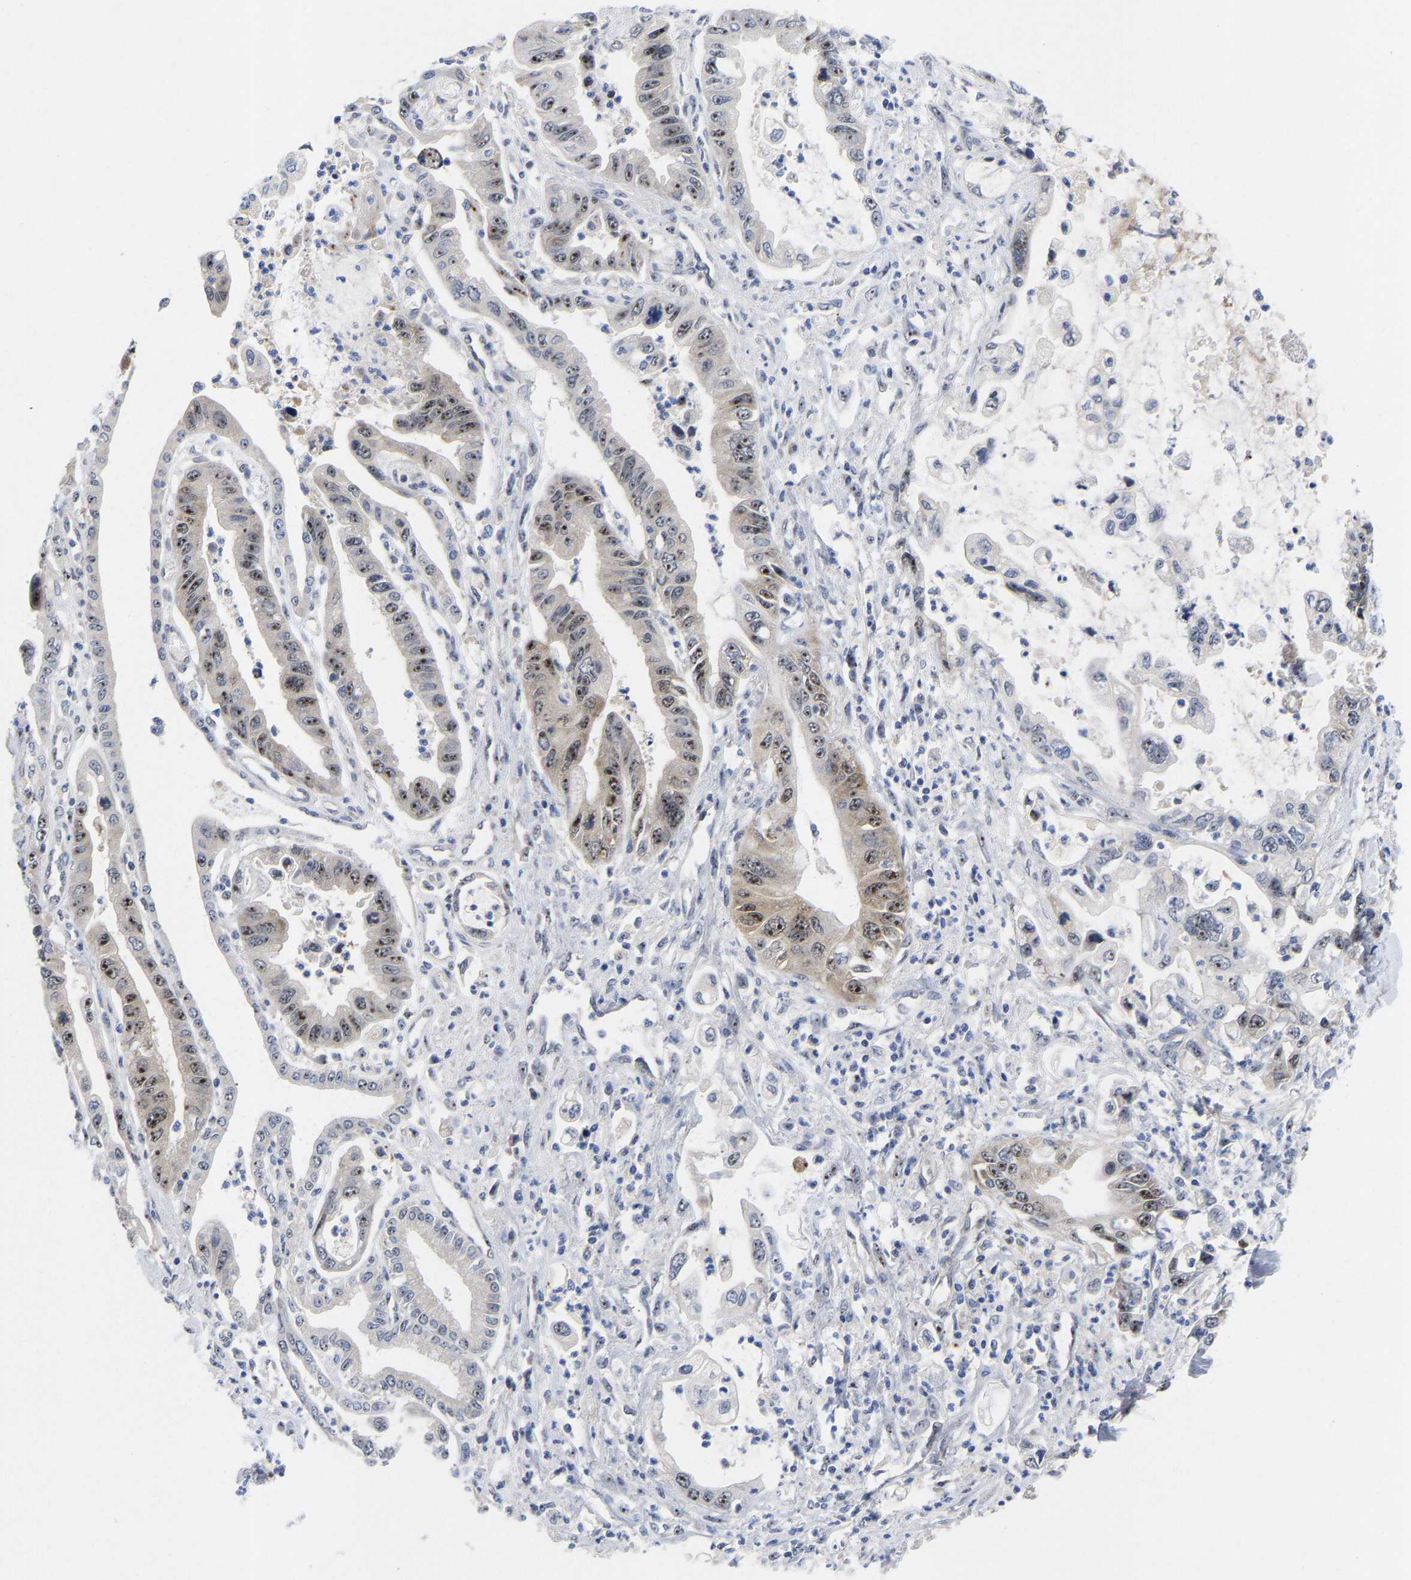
{"staining": {"intensity": "moderate", "quantity": "<25%", "location": "nuclear"}, "tissue": "pancreatic cancer", "cell_type": "Tumor cells", "image_type": "cancer", "snomed": [{"axis": "morphology", "description": "Adenocarcinoma, NOS"}, {"axis": "topography", "description": "Pancreas"}], "caption": "Immunohistochemistry (IHC) (DAB) staining of human pancreatic cancer (adenocarcinoma) shows moderate nuclear protein staining in approximately <25% of tumor cells.", "gene": "NLE1", "patient": {"sex": "male", "age": 56}}